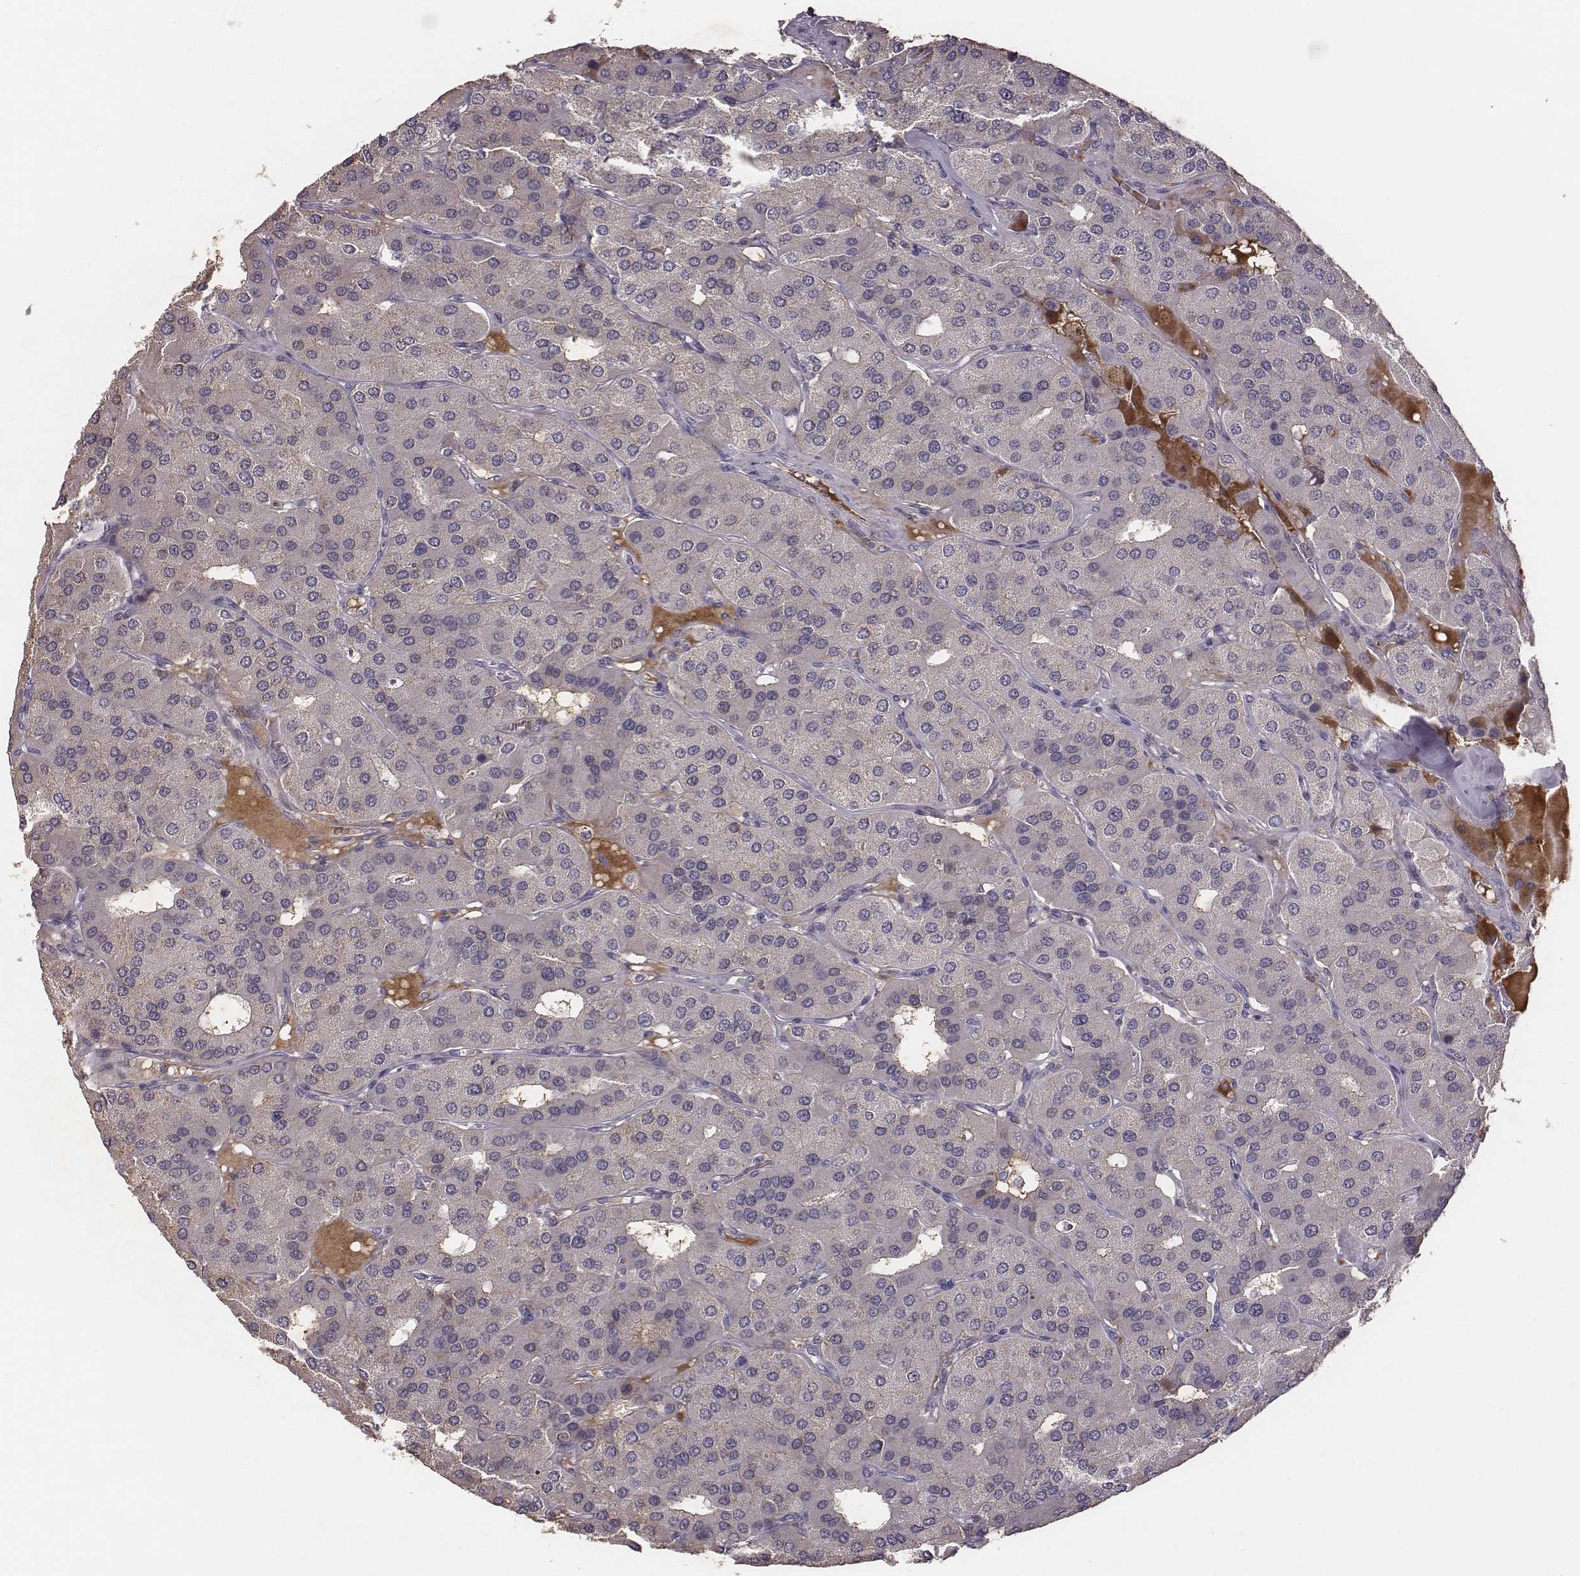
{"staining": {"intensity": "negative", "quantity": "none", "location": "none"}, "tissue": "parathyroid gland", "cell_type": "Glandular cells", "image_type": "normal", "snomed": [{"axis": "morphology", "description": "Normal tissue, NOS"}, {"axis": "morphology", "description": "Adenoma, NOS"}, {"axis": "topography", "description": "Parathyroid gland"}], "caption": "This is an immunohistochemistry photomicrograph of benign parathyroid gland. There is no expression in glandular cells.", "gene": "SLC22A6", "patient": {"sex": "female", "age": 86}}